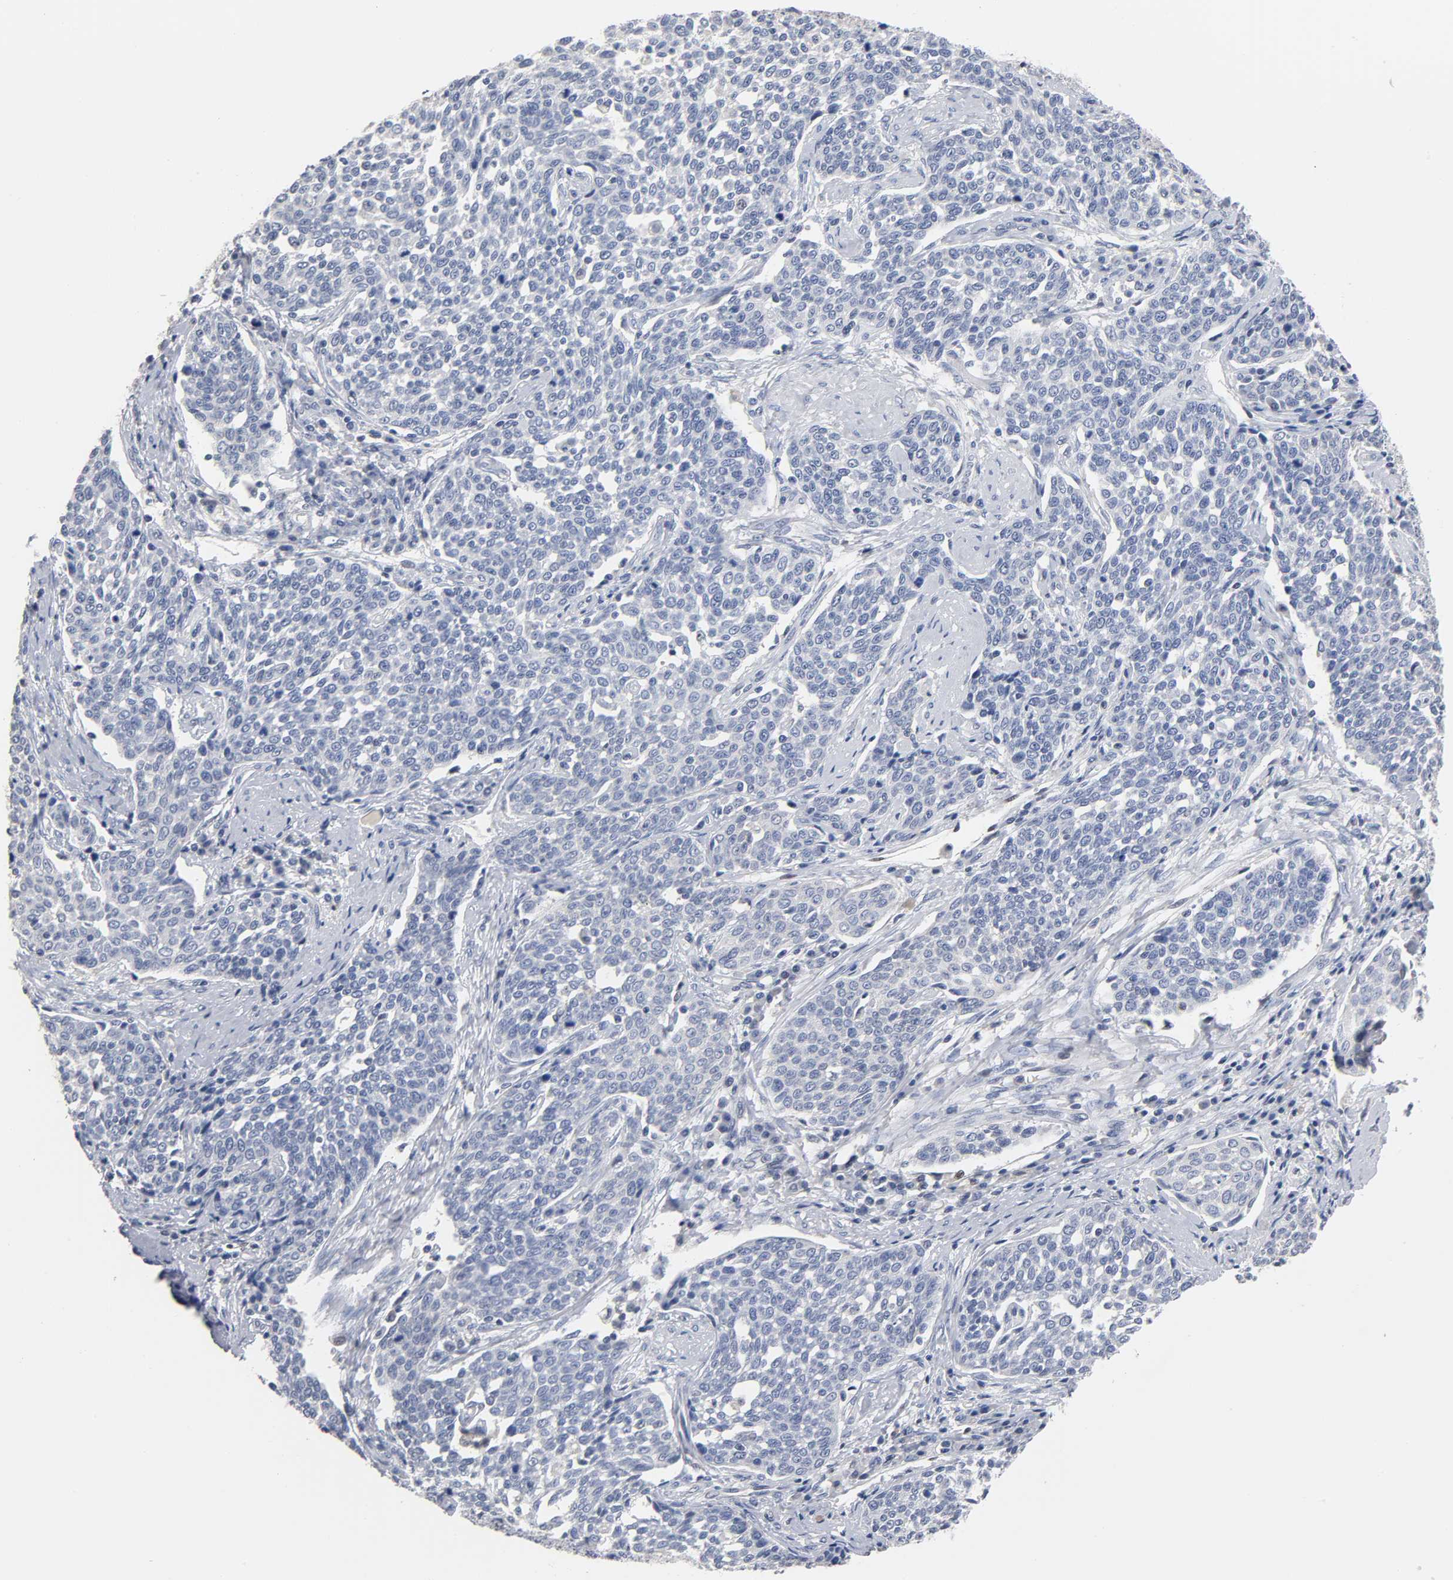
{"staining": {"intensity": "negative", "quantity": "none", "location": "none"}, "tissue": "cervical cancer", "cell_type": "Tumor cells", "image_type": "cancer", "snomed": [{"axis": "morphology", "description": "Squamous cell carcinoma, NOS"}, {"axis": "topography", "description": "Cervix"}], "caption": "Cervical cancer (squamous cell carcinoma) was stained to show a protein in brown. There is no significant expression in tumor cells.", "gene": "NFATC1", "patient": {"sex": "female", "age": 34}}